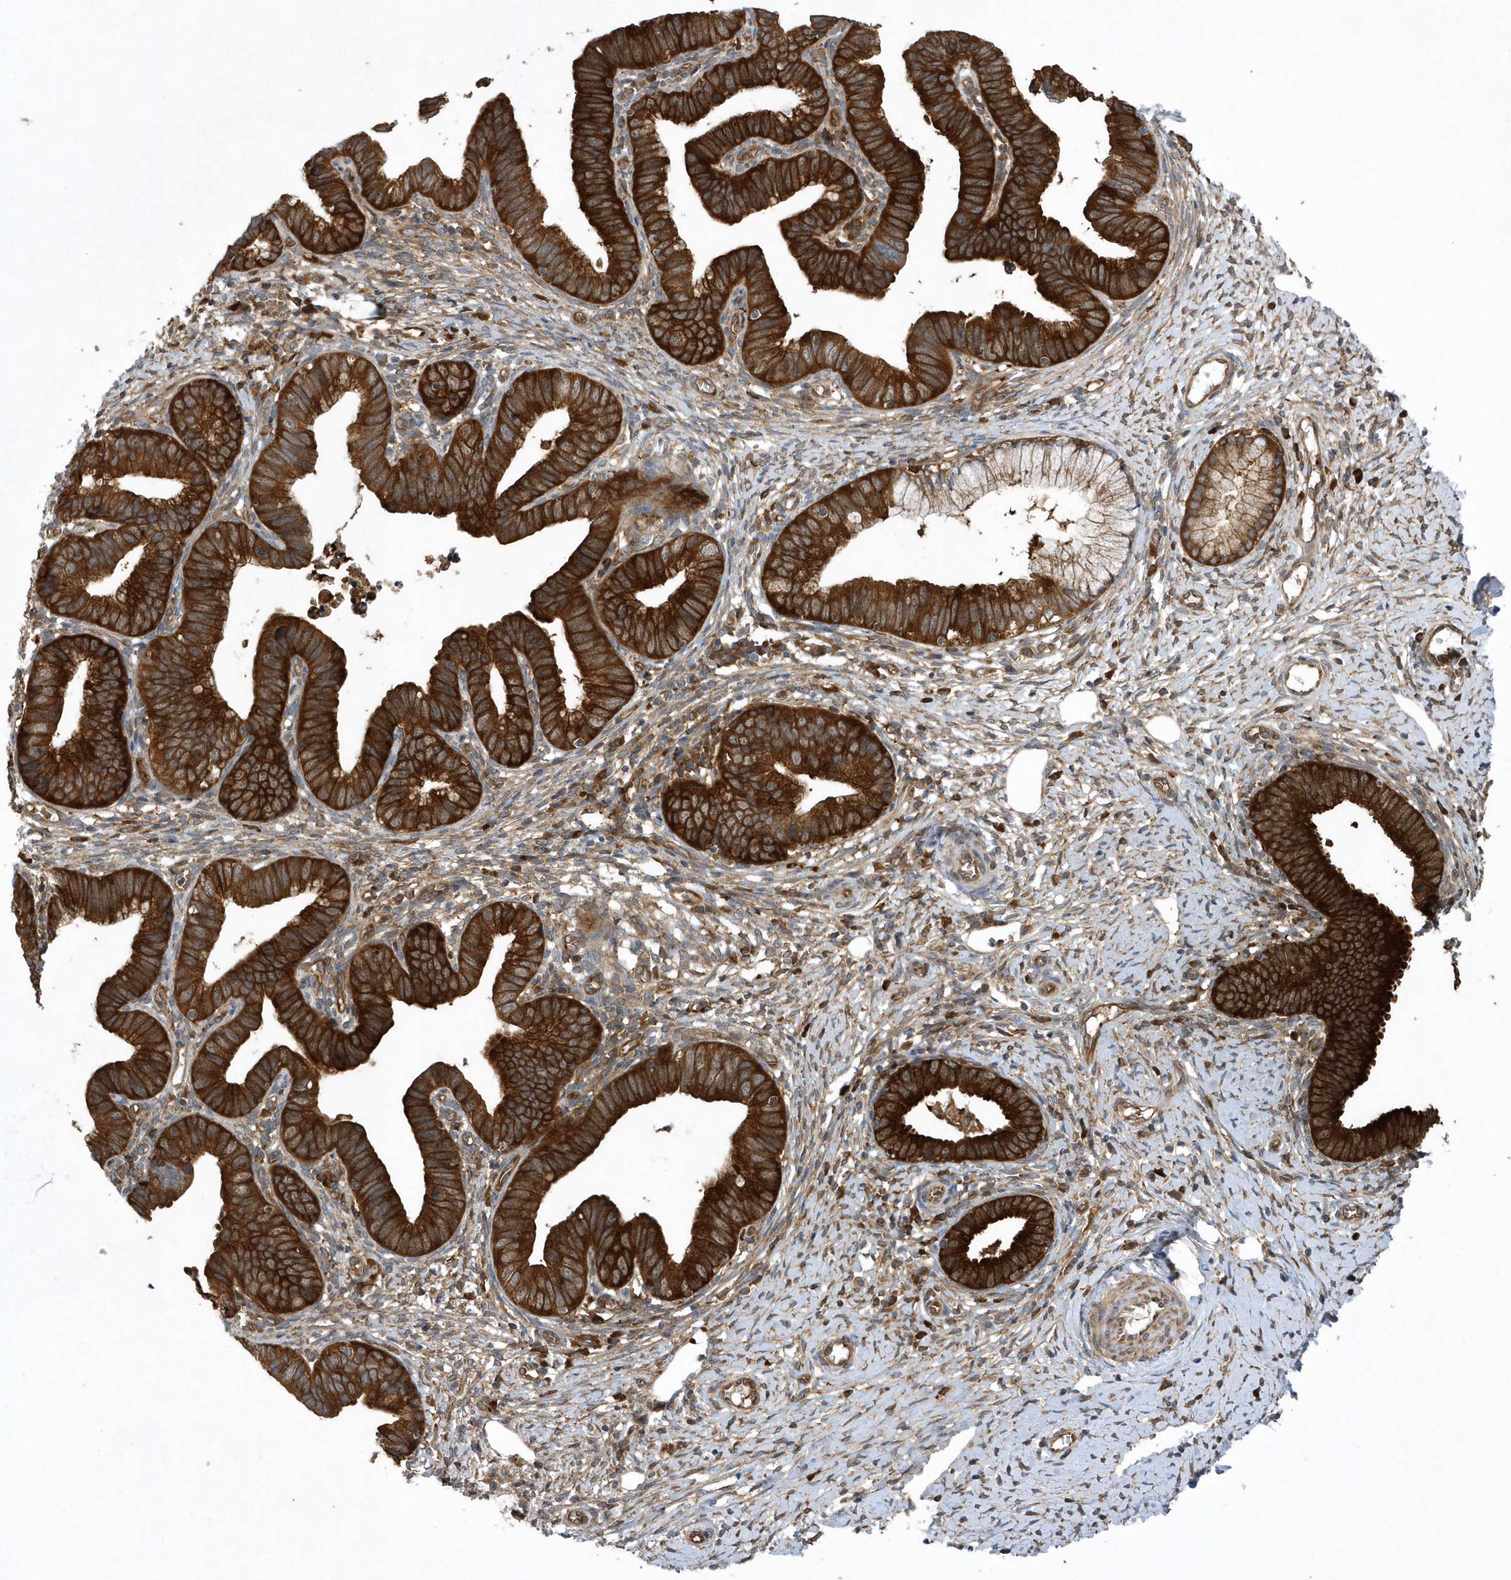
{"staining": {"intensity": "strong", "quantity": ">75%", "location": "cytoplasmic/membranous"}, "tissue": "cervical cancer", "cell_type": "Tumor cells", "image_type": "cancer", "snomed": [{"axis": "morphology", "description": "Adenocarcinoma, NOS"}, {"axis": "topography", "description": "Cervix"}], "caption": "Immunohistochemical staining of cervical cancer (adenocarcinoma) exhibits high levels of strong cytoplasmic/membranous protein staining in approximately >75% of tumor cells.", "gene": "PAICS", "patient": {"sex": "female", "age": 36}}